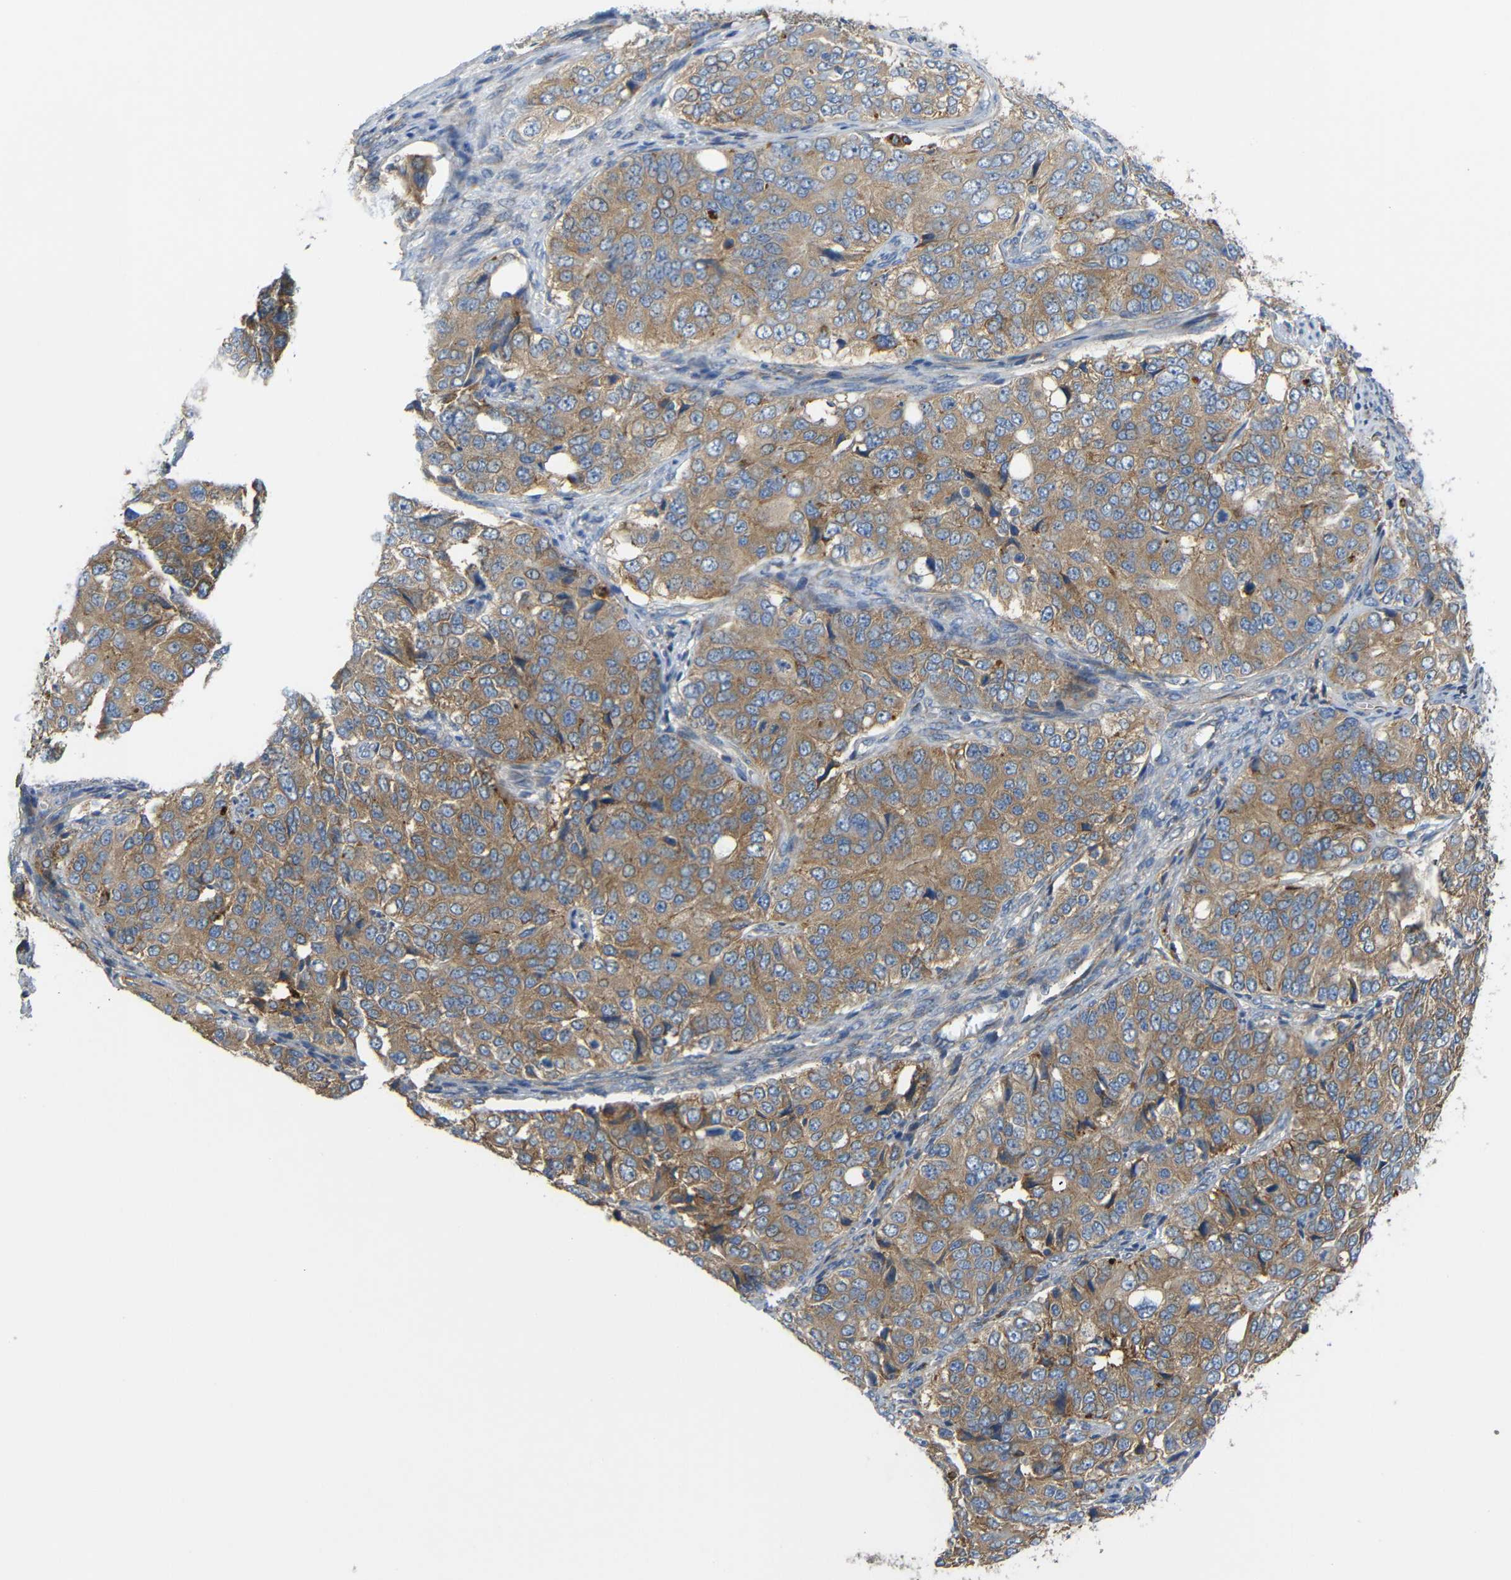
{"staining": {"intensity": "moderate", "quantity": ">75%", "location": "cytoplasmic/membranous"}, "tissue": "ovarian cancer", "cell_type": "Tumor cells", "image_type": "cancer", "snomed": [{"axis": "morphology", "description": "Carcinoma, endometroid"}, {"axis": "topography", "description": "Ovary"}], "caption": "Immunohistochemistry staining of ovarian endometroid carcinoma, which shows medium levels of moderate cytoplasmic/membranous staining in about >75% of tumor cells indicating moderate cytoplasmic/membranous protein expression. The staining was performed using DAB (3,3'-diaminobenzidine) (brown) for protein detection and nuclei were counterstained in hematoxylin (blue).", "gene": "SYPL1", "patient": {"sex": "female", "age": 51}}